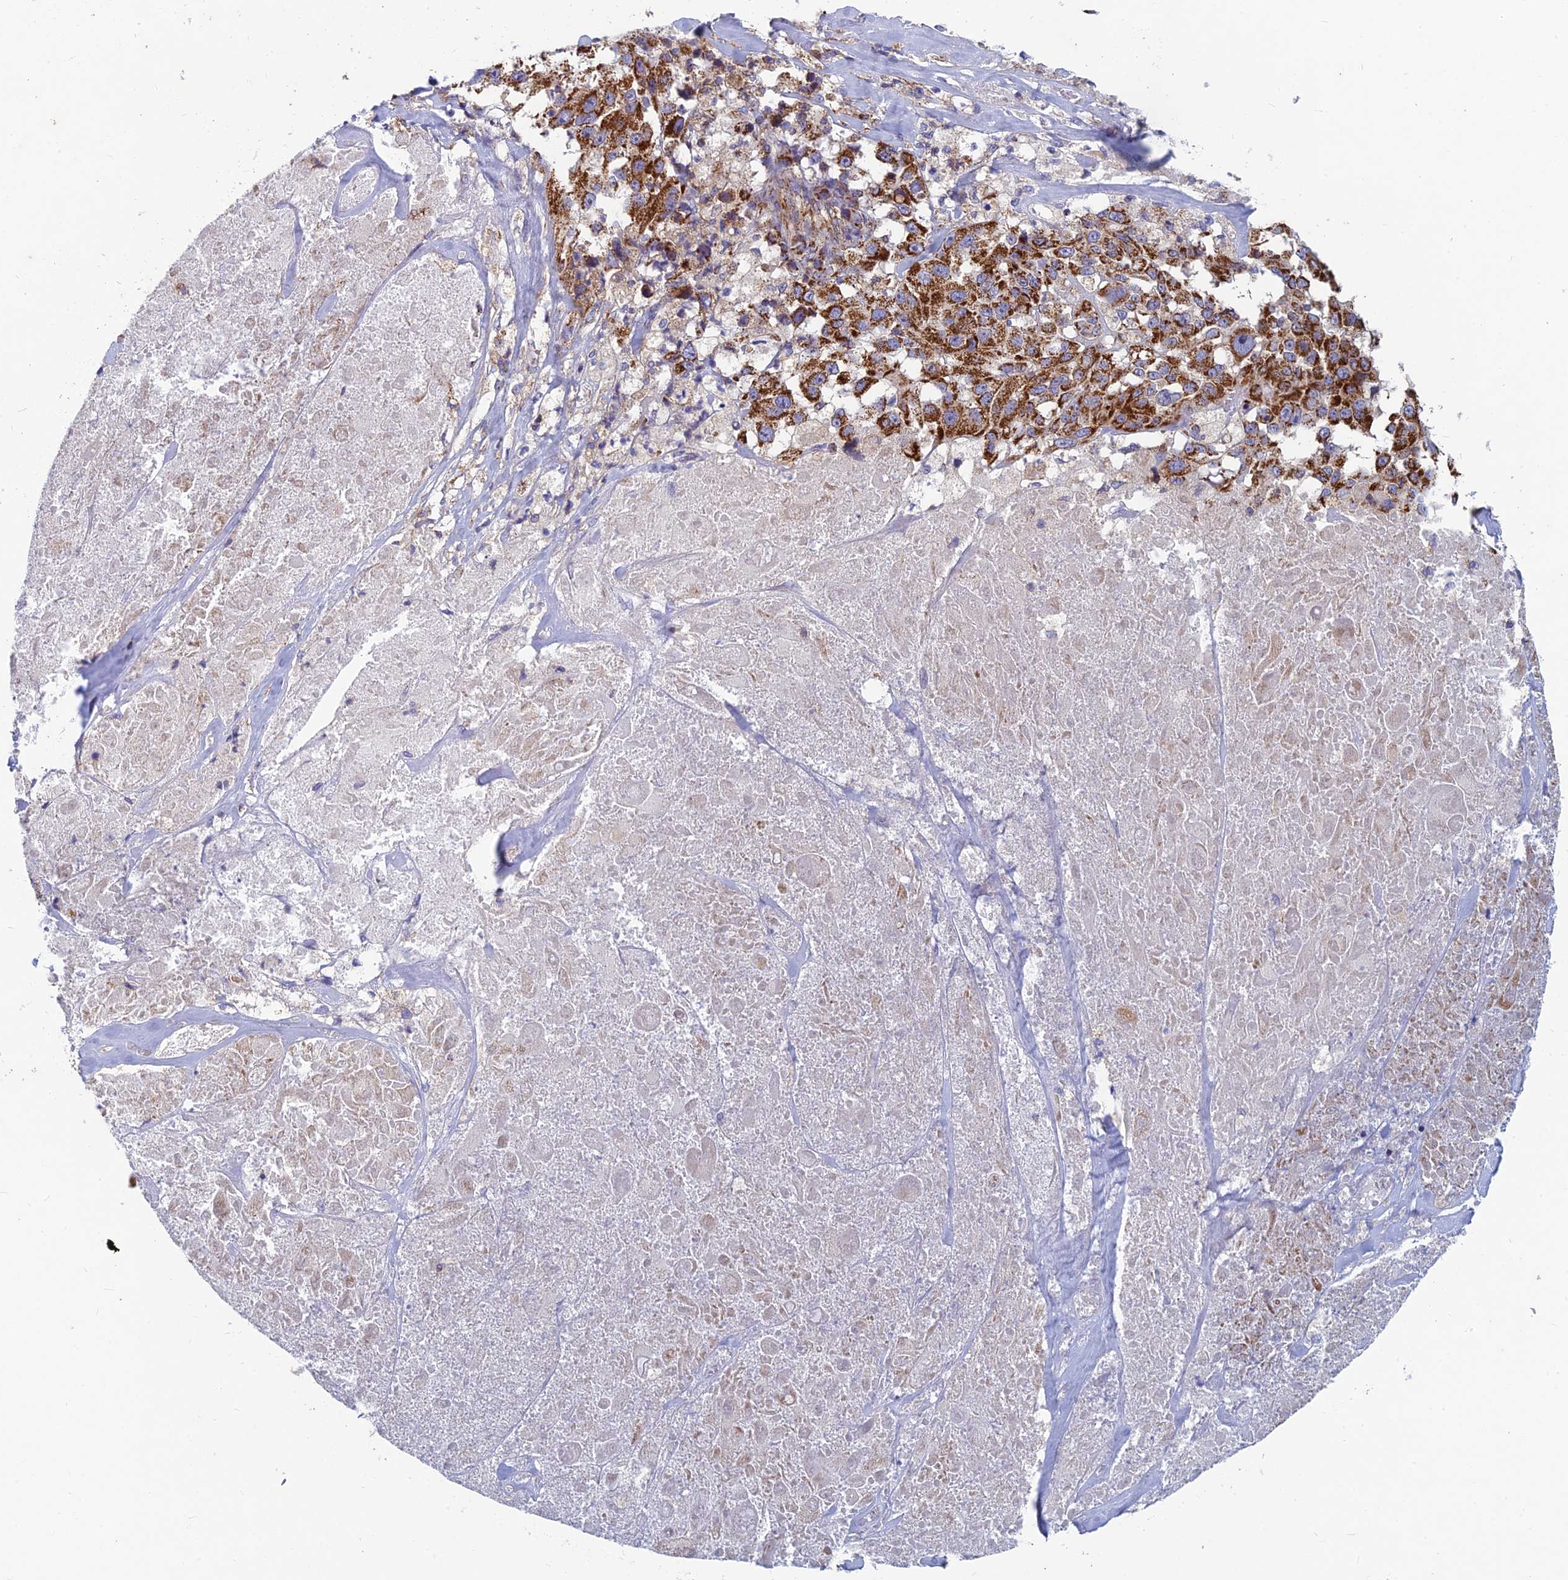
{"staining": {"intensity": "strong", "quantity": ">75%", "location": "cytoplasmic/membranous"}, "tissue": "melanoma", "cell_type": "Tumor cells", "image_type": "cancer", "snomed": [{"axis": "morphology", "description": "Malignant melanoma, Metastatic site"}, {"axis": "topography", "description": "Lymph node"}], "caption": "There is high levels of strong cytoplasmic/membranous positivity in tumor cells of melanoma, as demonstrated by immunohistochemical staining (brown color).", "gene": "MRPS9", "patient": {"sex": "male", "age": 62}}